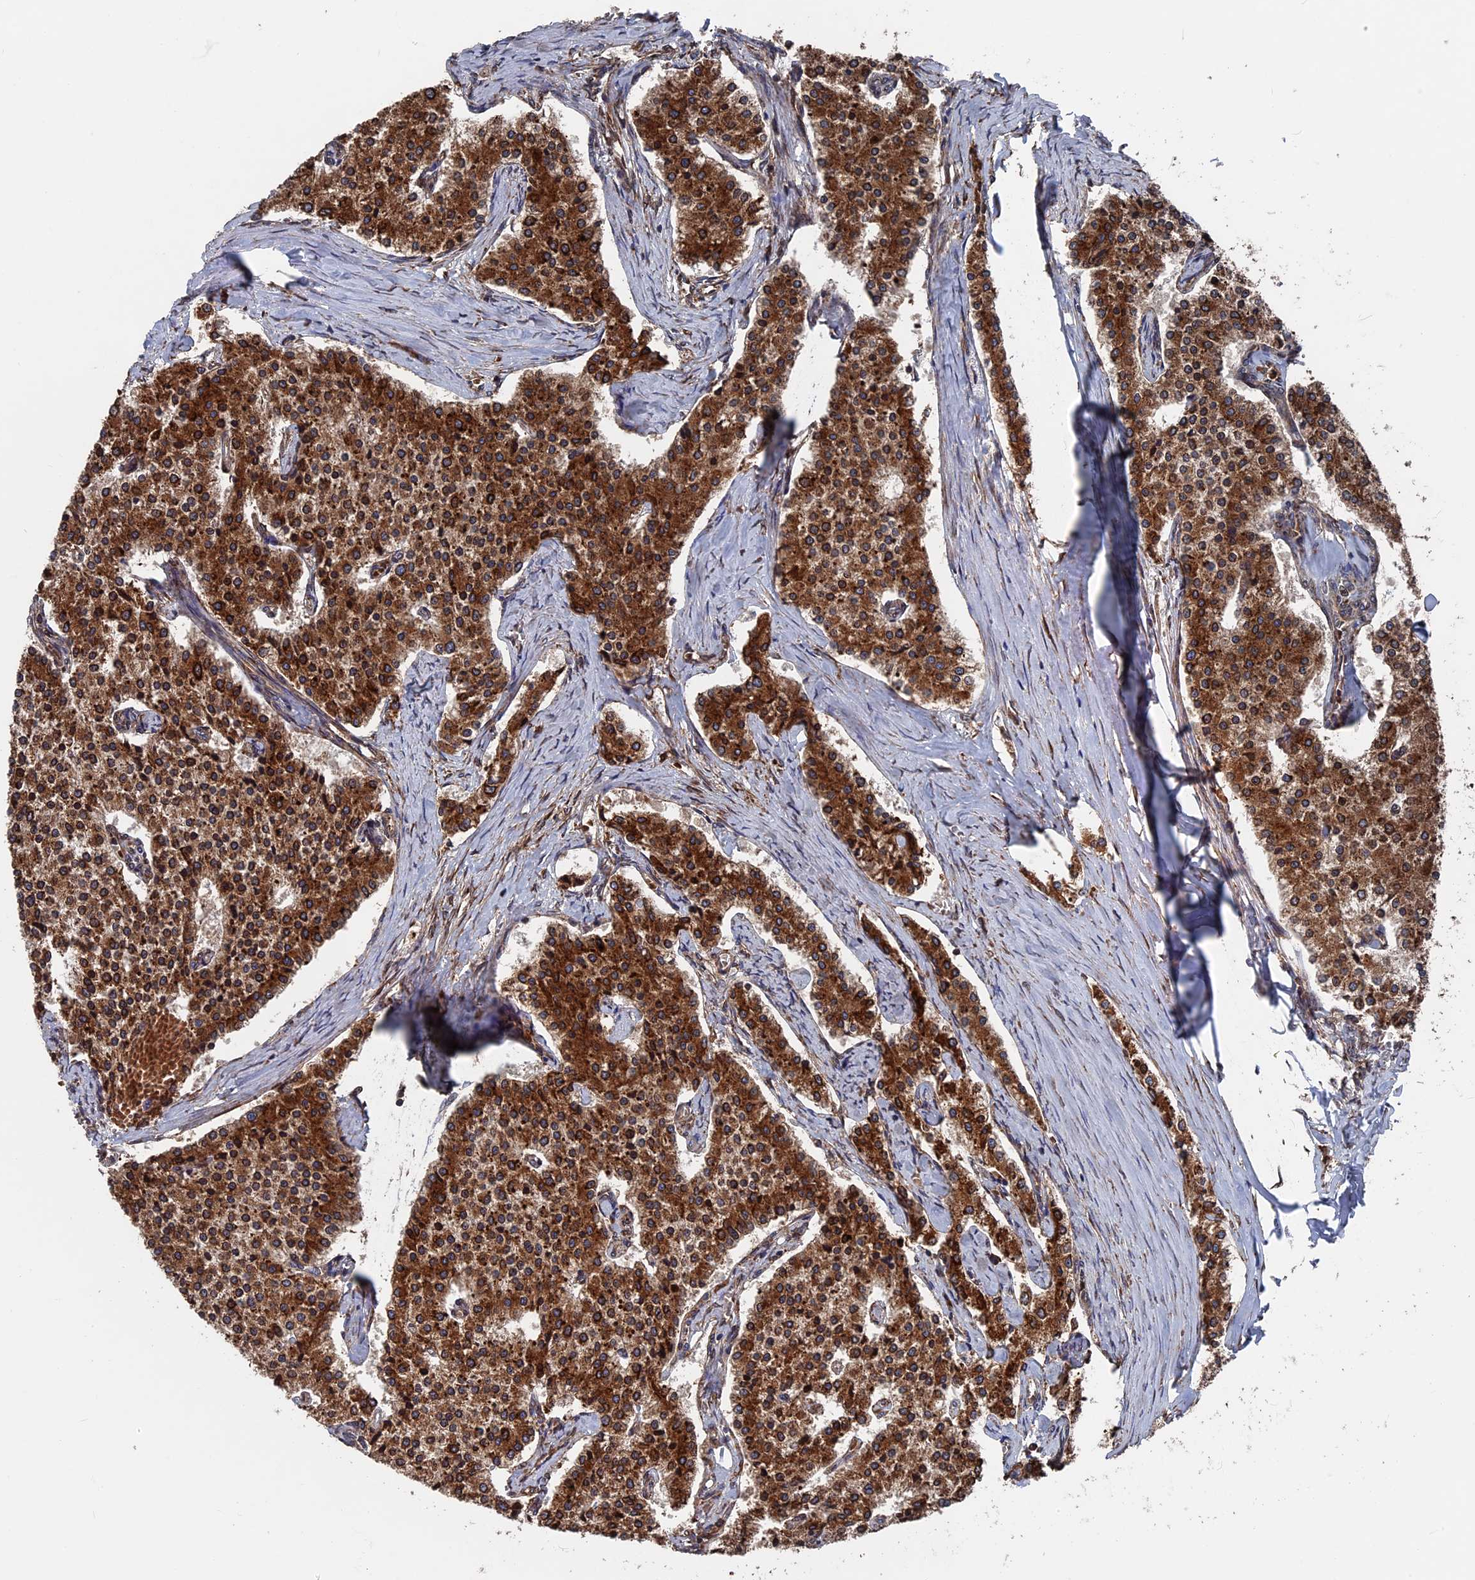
{"staining": {"intensity": "strong", "quantity": ">75%", "location": "cytoplasmic/membranous"}, "tissue": "carcinoid", "cell_type": "Tumor cells", "image_type": "cancer", "snomed": [{"axis": "morphology", "description": "Carcinoid, malignant, NOS"}, {"axis": "topography", "description": "Colon"}], "caption": "About >75% of tumor cells in human carcinoid (malignant) display strong cytoplasmic/membranous protein positivity as visualized by brown immunohistochemical staining.", "gene": "RPUSD1", "patient": {"sex": "female", "age": 52}}